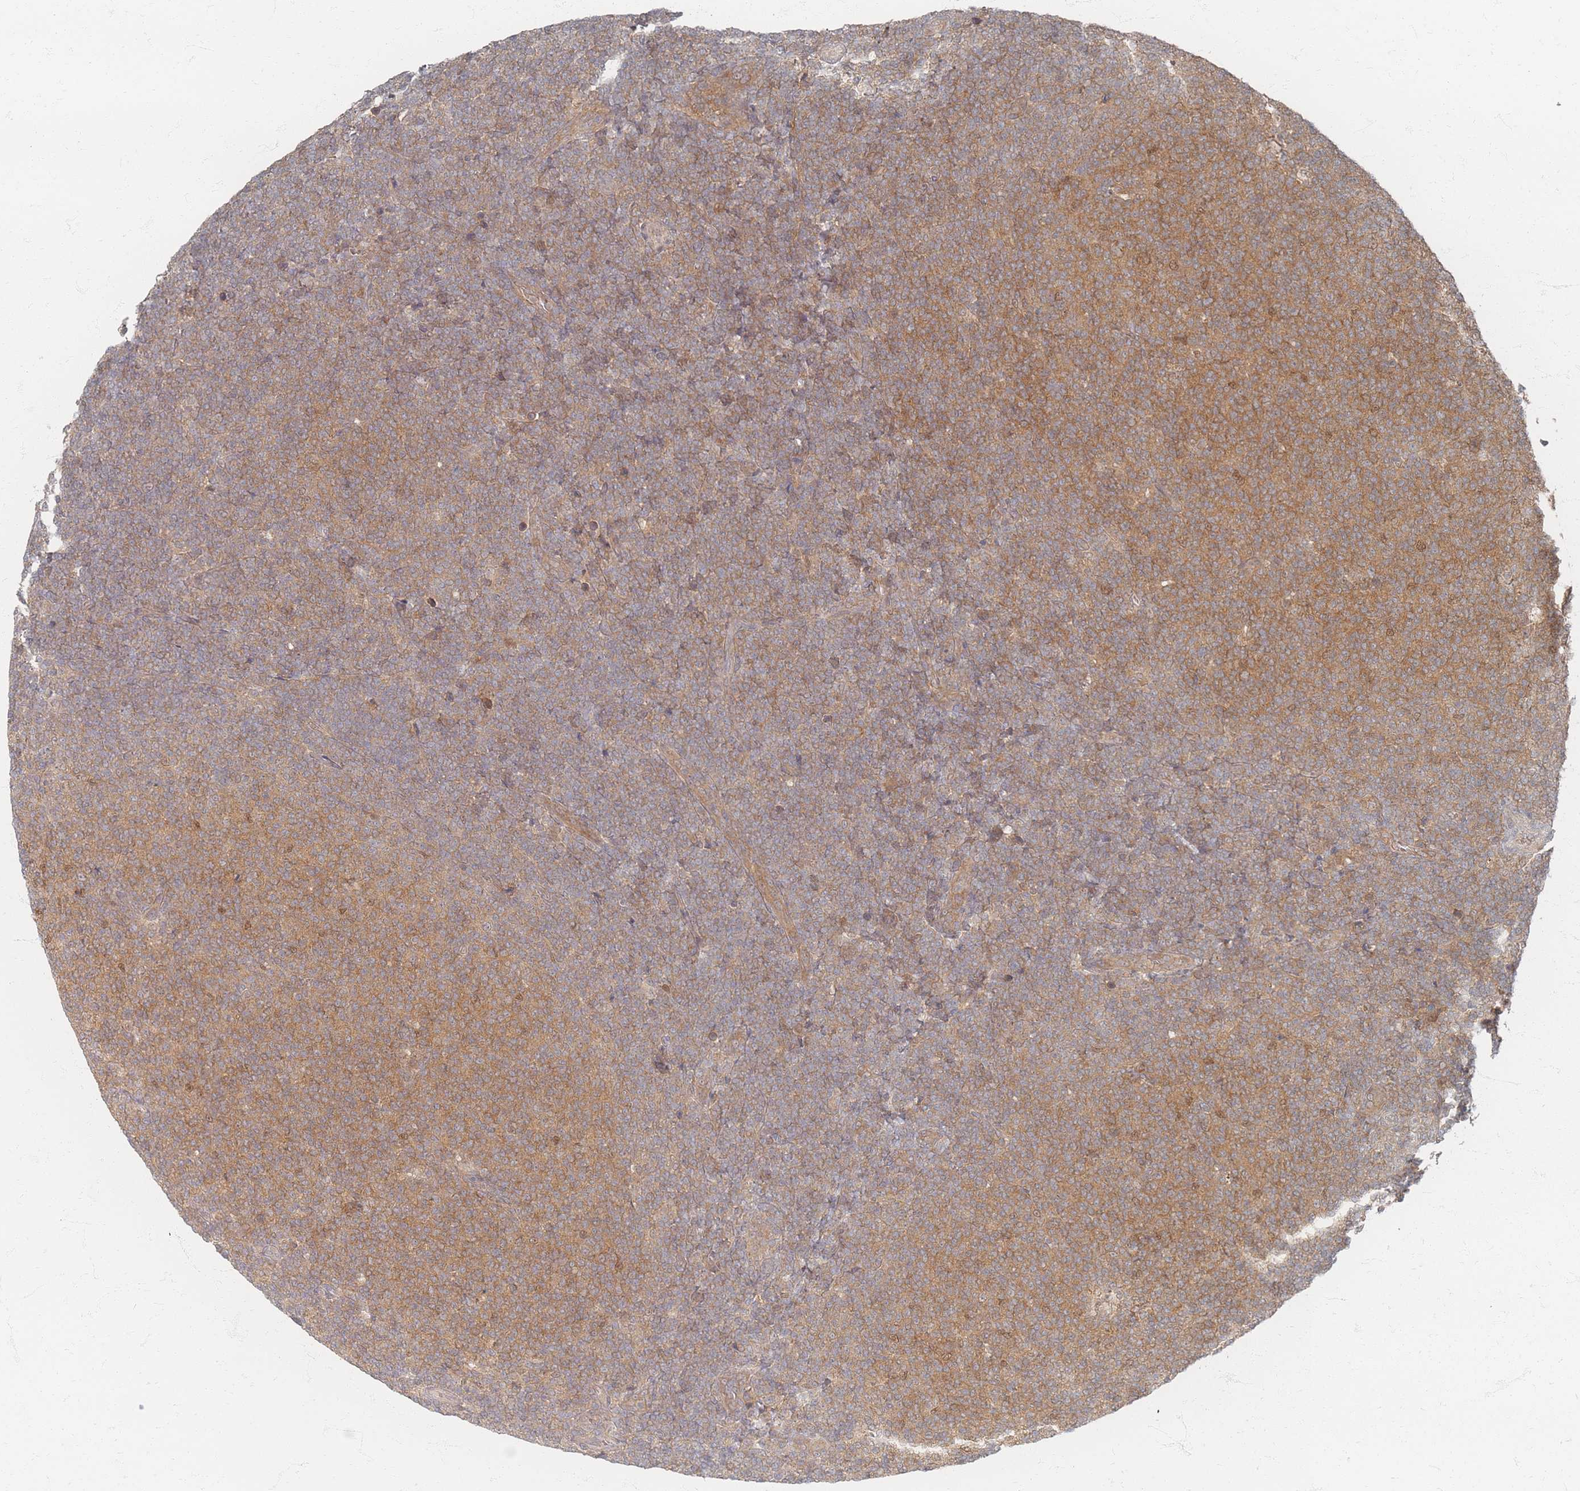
{"staining": {"intensity": "moderate", "quantity": ">75%", "location": "cytoplasmic/membranous"}, "tissue": "lymphoma", "cell_type": "Tumor cells", "image_type": "cancer", "snomed": [{"axis": "morphology", "description": "Malignant lymphoma, non-Hodgkin's type, Low grade"}, {"axis": "topography", "description": "Lymph node"}], "caption": "Moderate cytoplasmic/membranous positivity for a protein is present in about >75% of tumor cells of lymphoma using immunohistochemistry (IHC).", "gene": "PSMD9", "patient": {"sex": "male", "age": 66}}